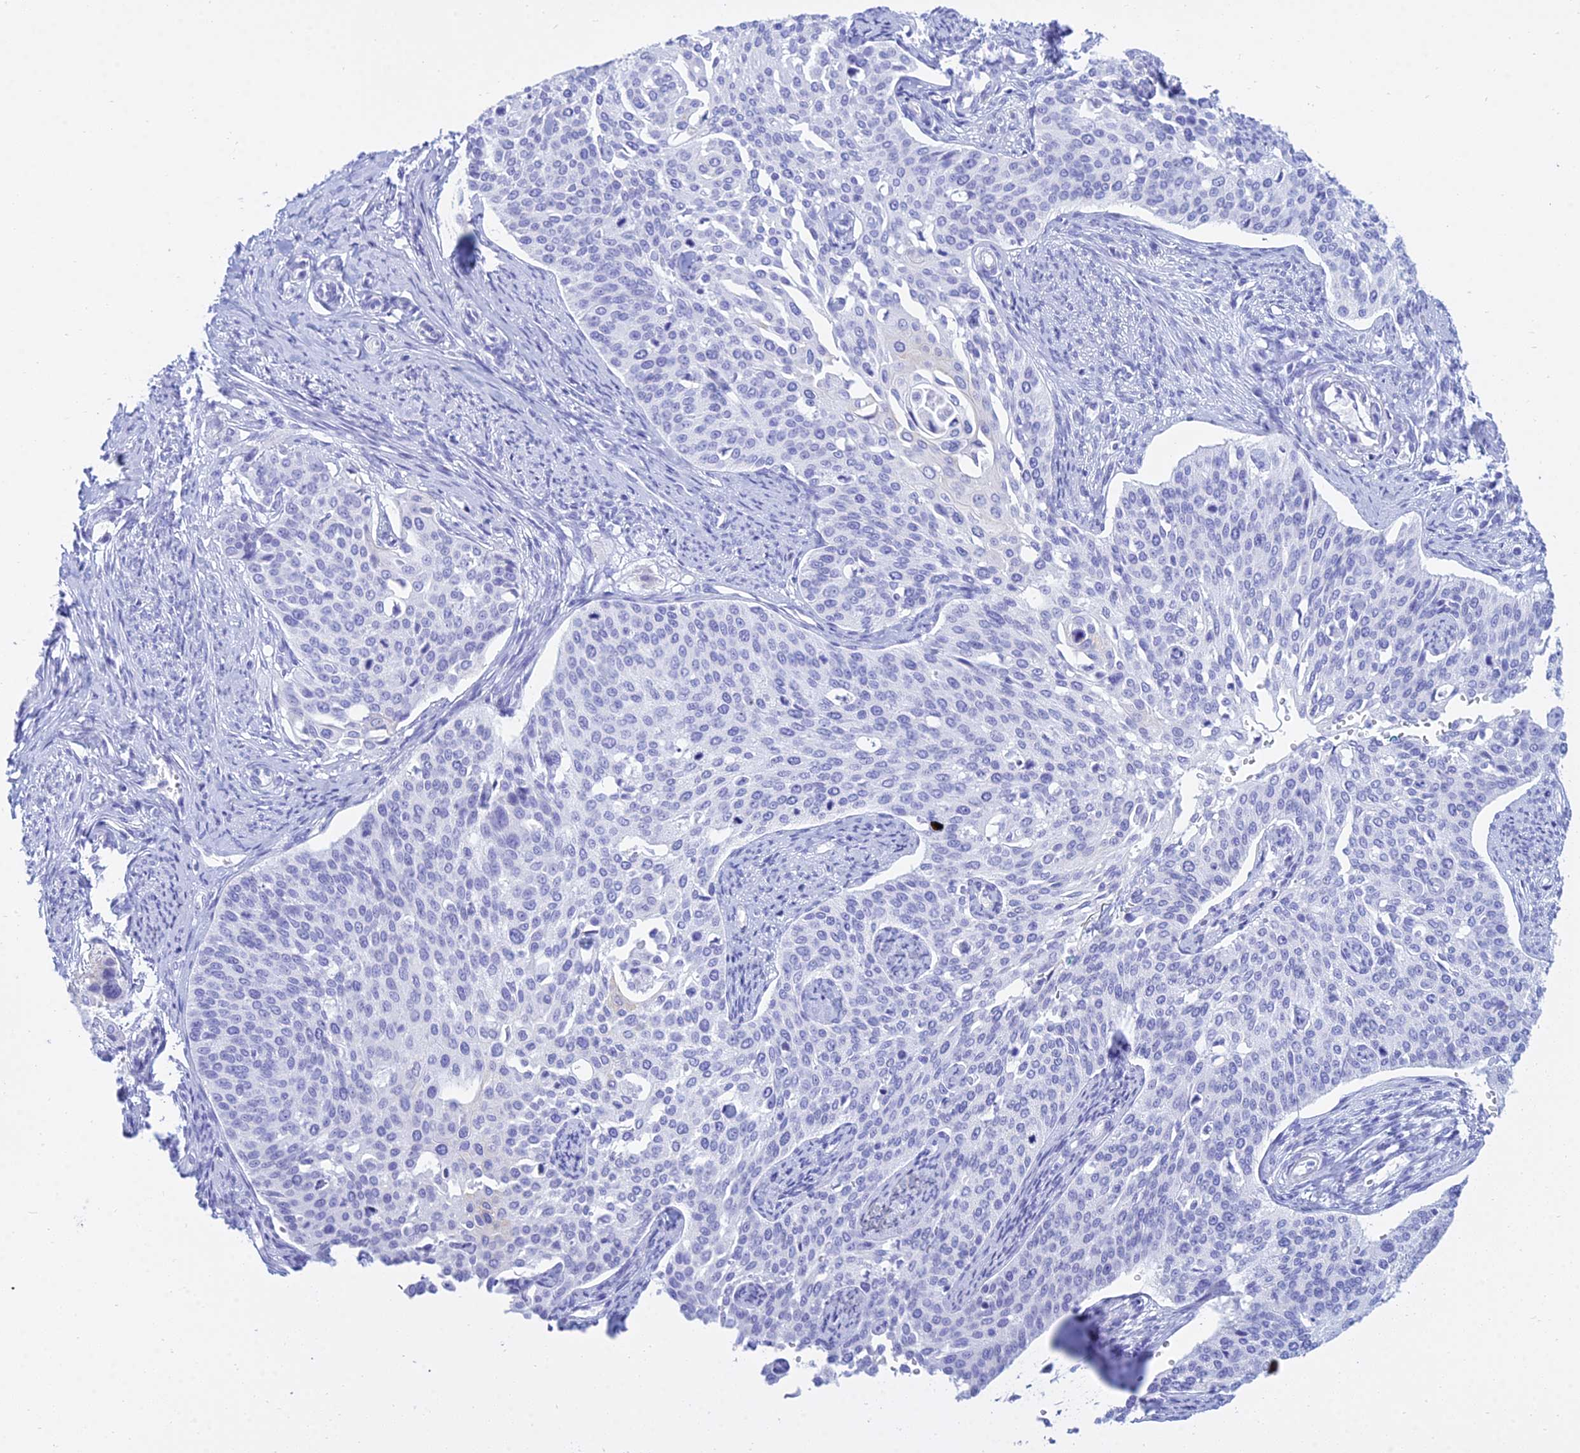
{"staining": {"intensity": "negative", "quantity": "none", "location": "none"}, "tissue": "cervical cancer", "cell_type": "Tumor cells", "image_type": "cancer", "snomed": [{"axis": "morphology", "description": "Squamous cell carcinoma, NOS"}, {"axis": "topography", "description": "Cervix"}], "caption": "An immunohistochemistry (IHC) photomicrograph of squamous cell carcinoma (cervical) is shown. There is no staining in tumor cells of squamous cell carcinoma (cervical). (DAB (3,3'-diaminobenzidine) IHC, high magnification).", "gene": "PATE4", "patient": {"sex": "female", "age": 44}}